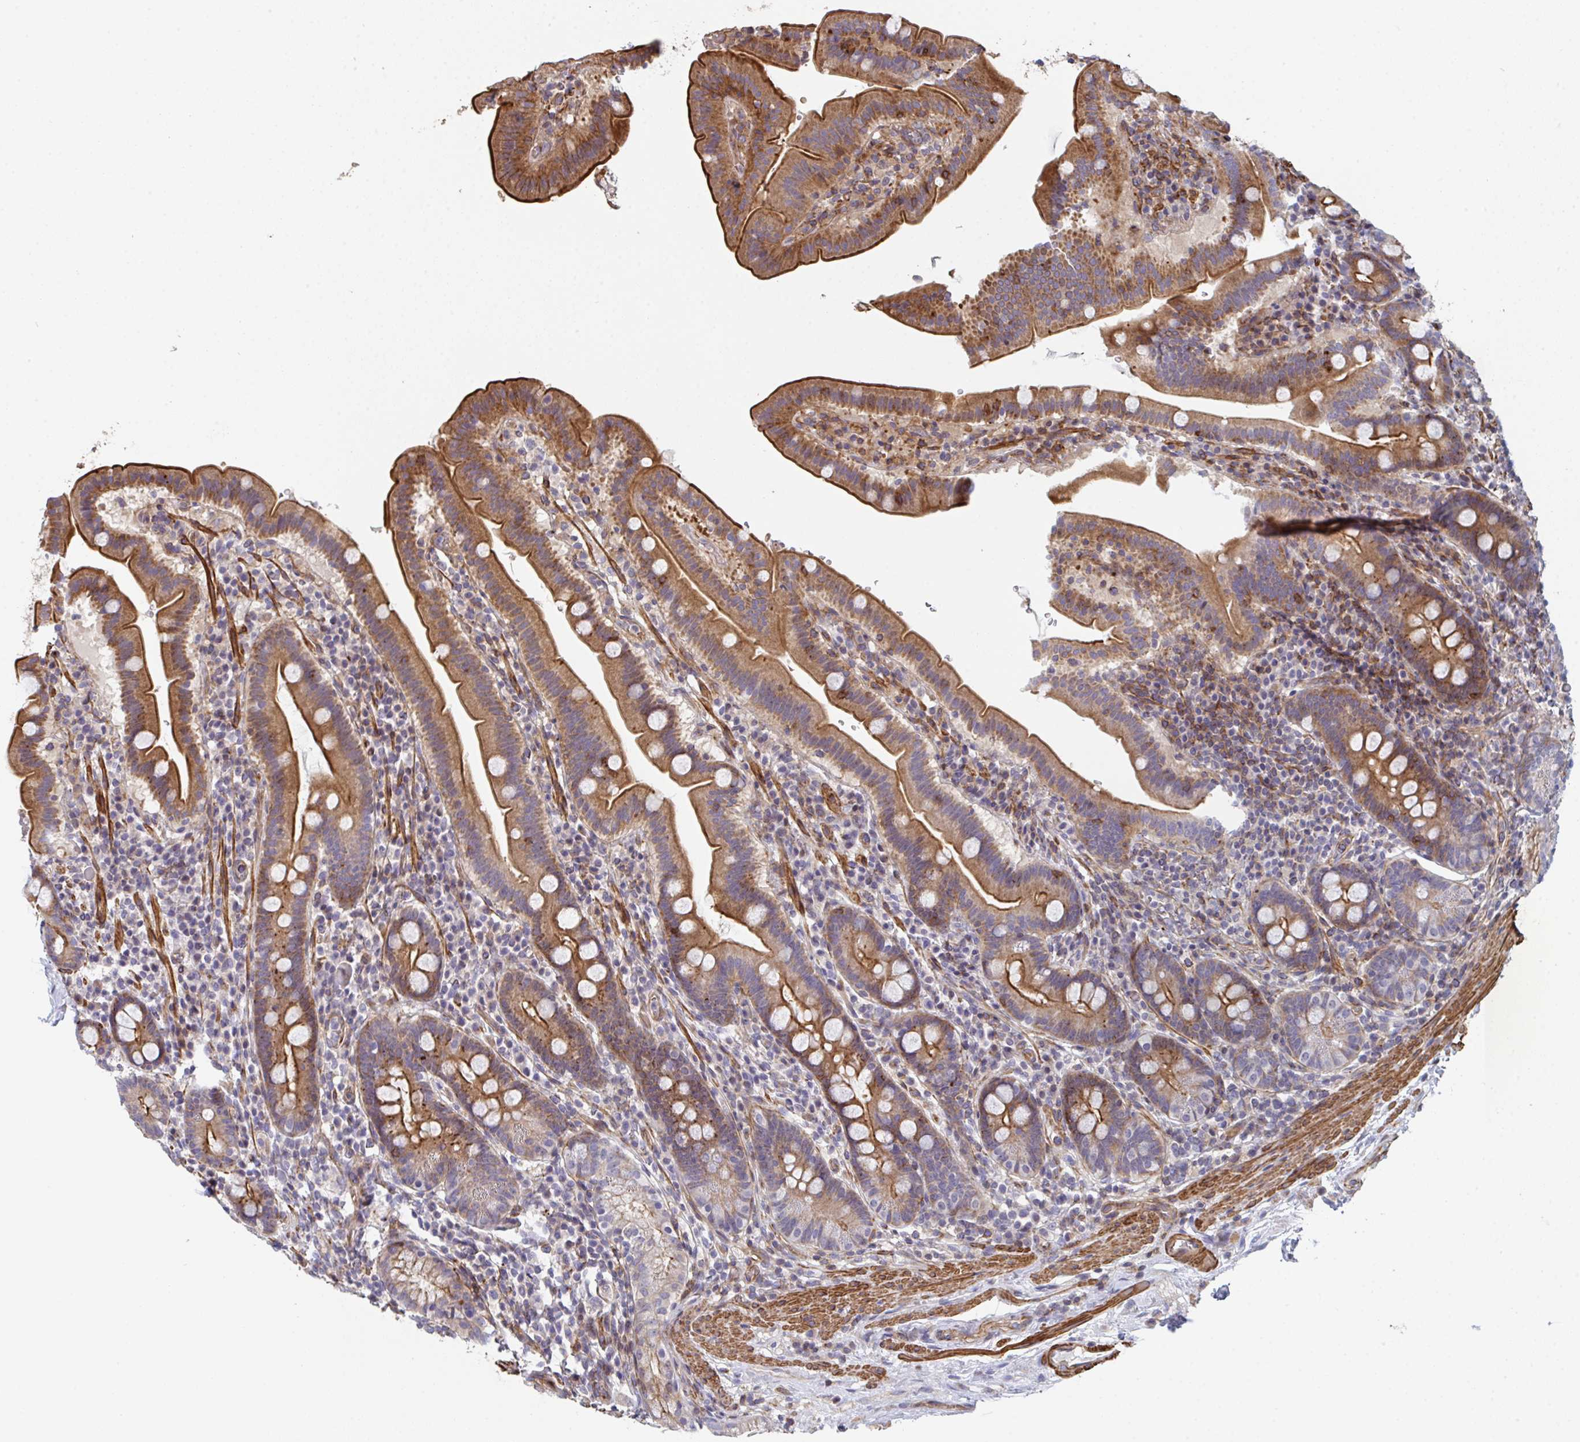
{"staining": {"intensity": "moderate", "quantity": ">75%", "location": "cytoplasmic/membranous"}, "tissue": "small intestine", "cell_type": "Glandular cells", "image_type": "normal", "snomed": [{"axis": "morphology", "description": "Normal tissue, NOS"}, {"axis": "topography", "description": "Small intestine"}], "caption": "A high-resolution micrograph shows IHC staining of unremarkable small intestine, which reveals moderate cytoplasmic/membranous staining in approximately >75% of glandular cells. (DAB (3,3'-diaminobenzidine) = brown stain, brightfield microscopy at high magnification).", "gene": "FZD2", "patient": {"sex": "male", "age": 26}}